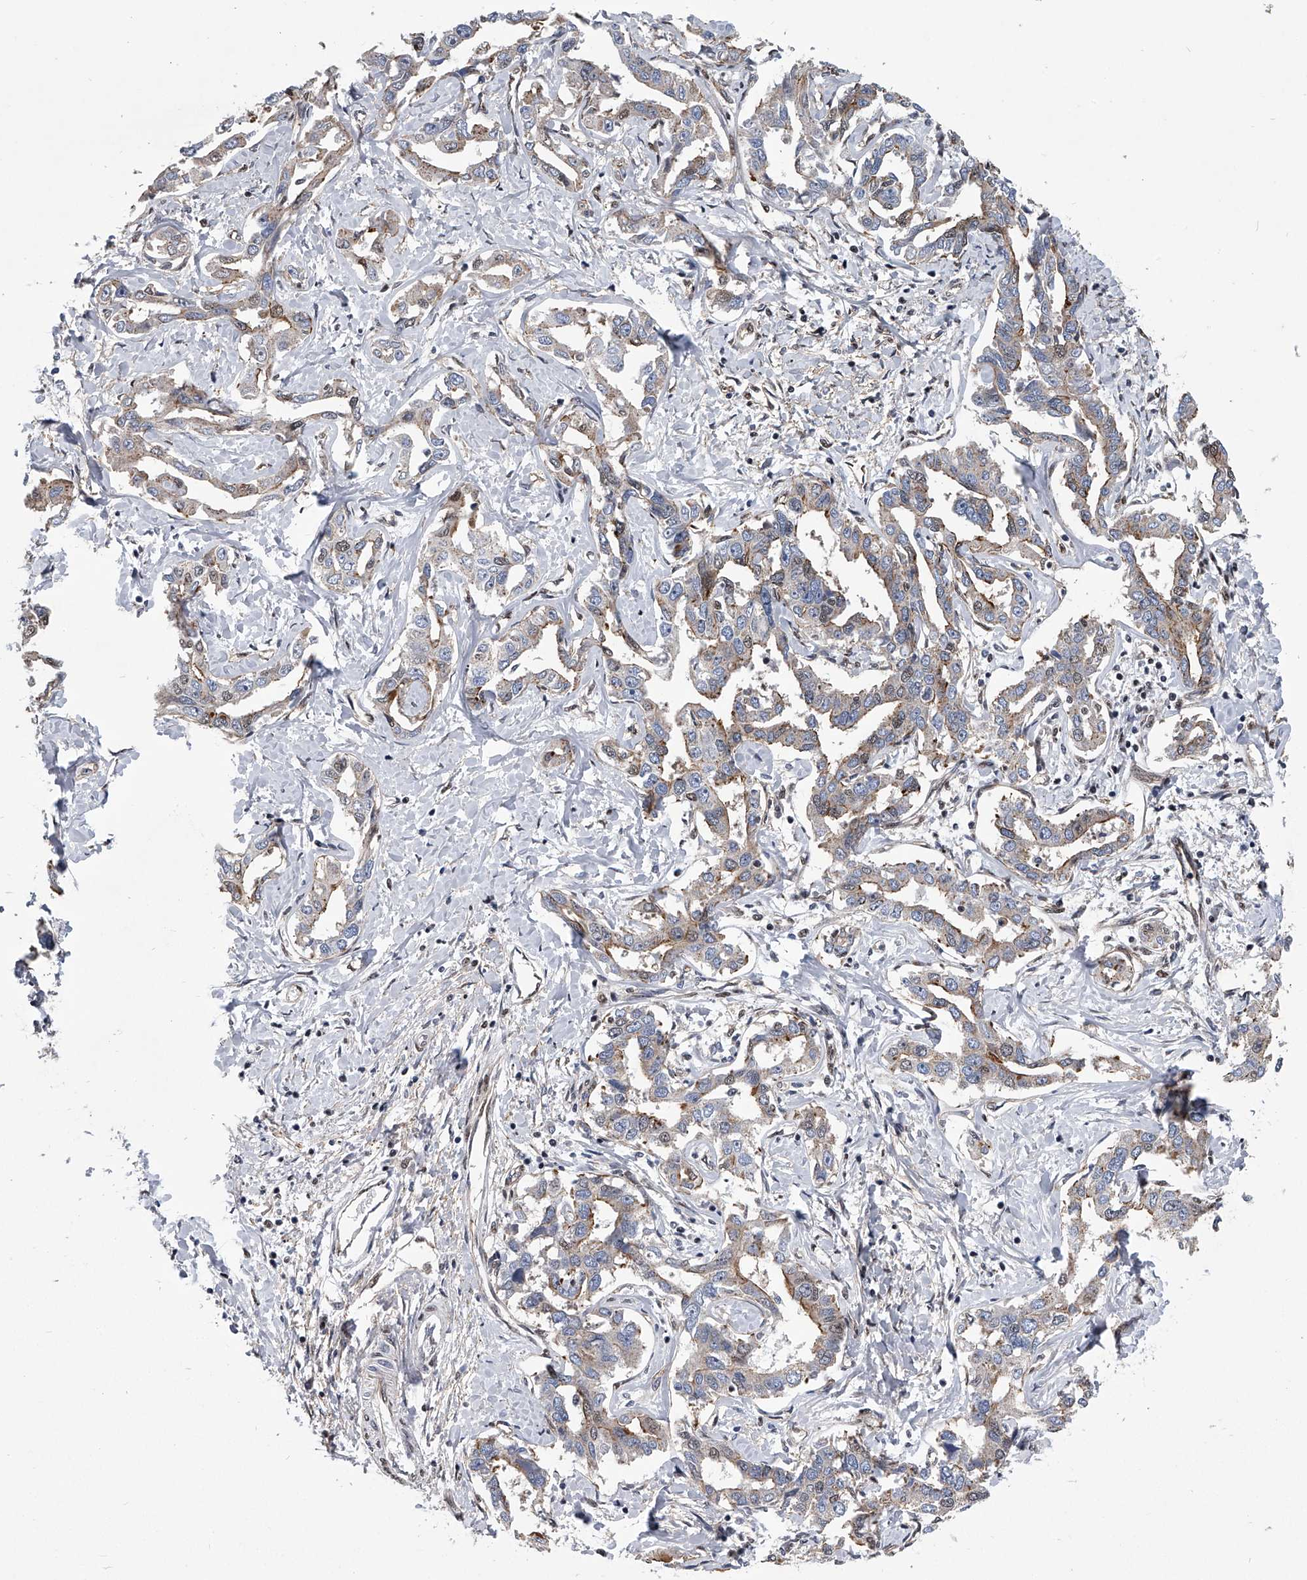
{"staining": {"intensity": "weak", "quantity": "<25%", "location": "cytoplasmic/membranous"}, "tissue": "liver cancer", "cell_type": "Tumor cells", "image_type": "cancer", "snomed": [{"axis": "morphology", "description": "Cholangiocarcinoma"}, {"axis": "topography", "description": "Liver"}], "caption": "Protein analysis of liver cholangiocarcinoma exhibits no significant expression in tumor cells.", "gene": "ZNF76", "patient": {"sex": "male", "age": 59}}